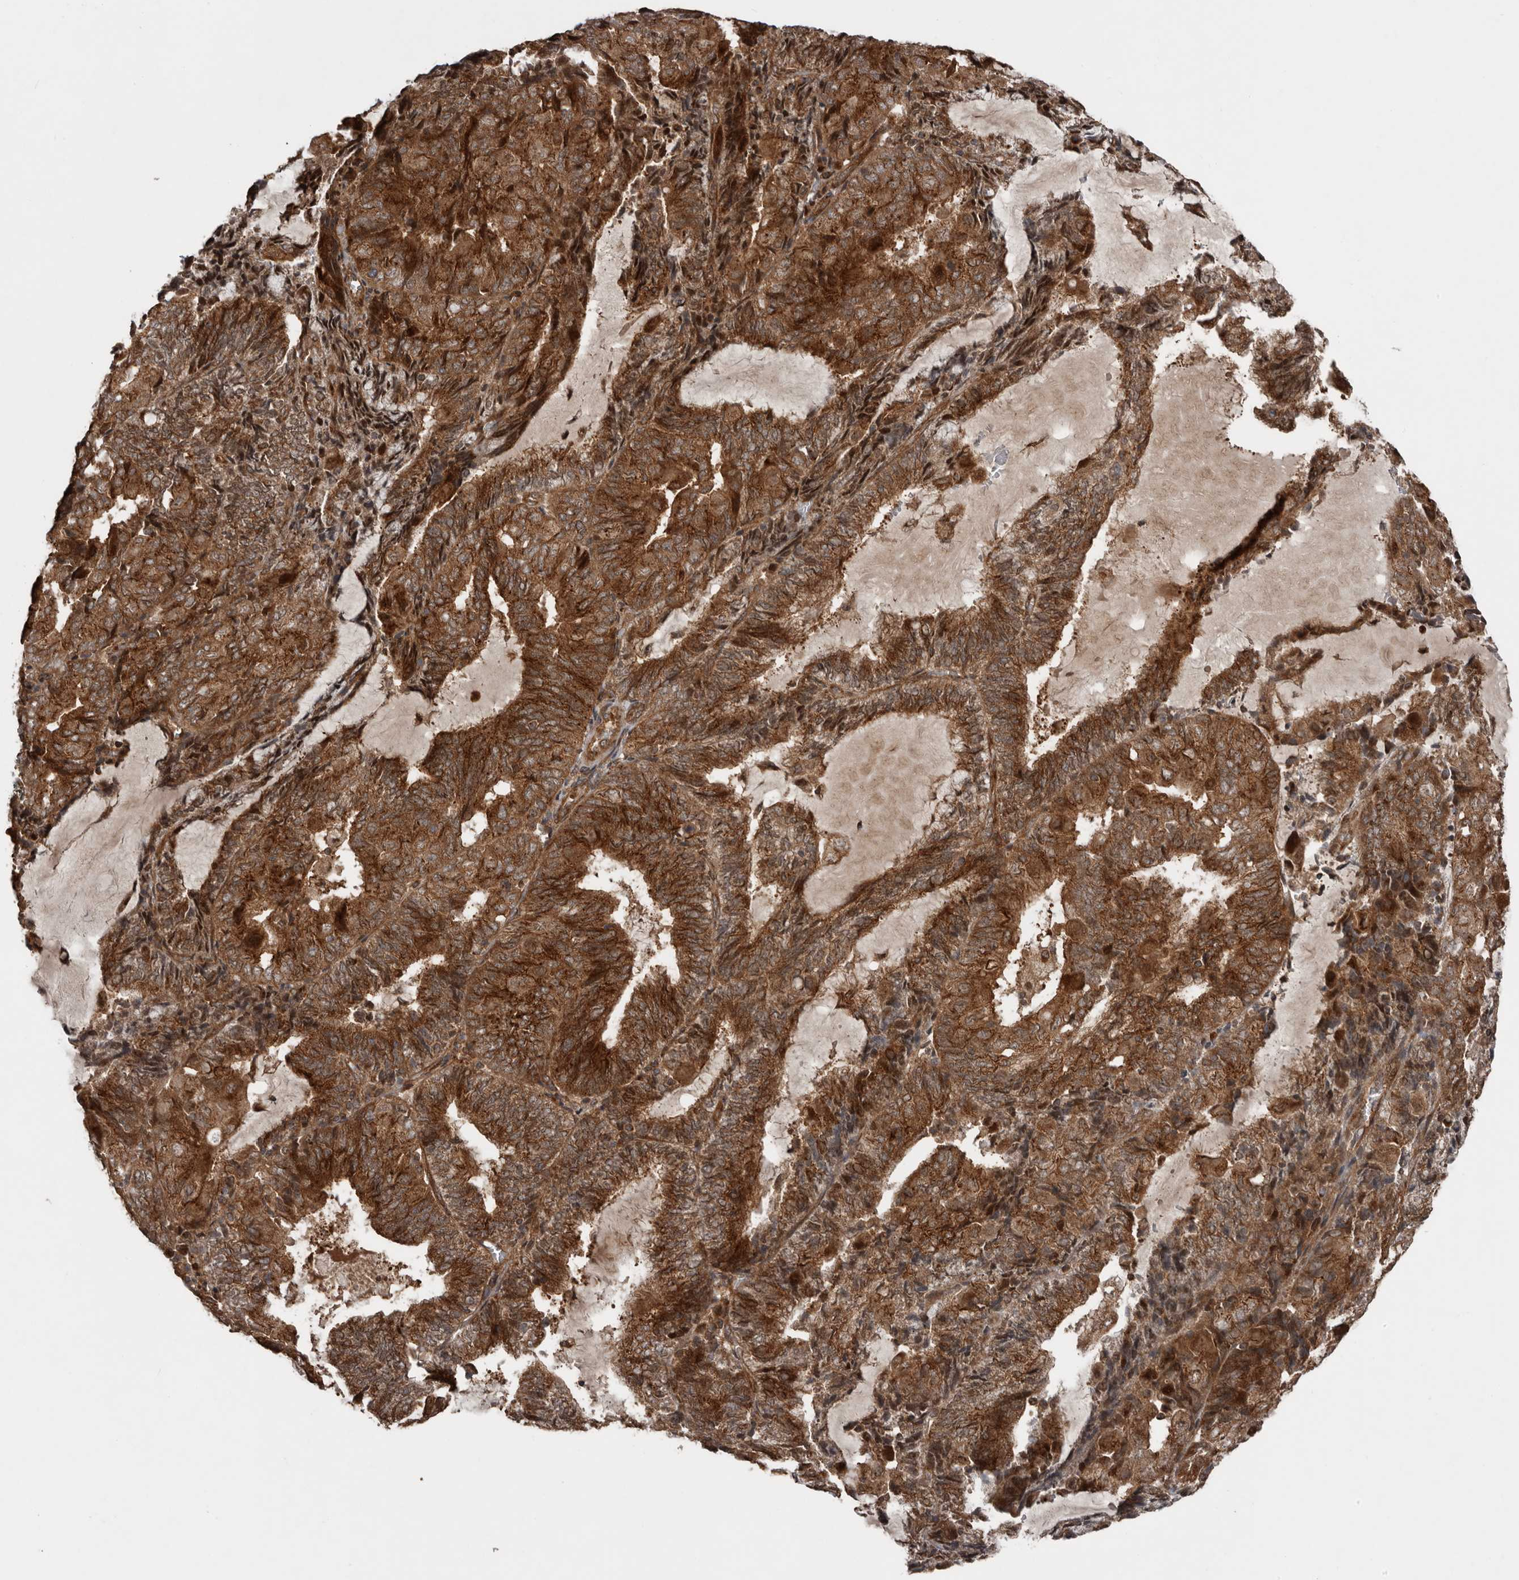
{"staining": {"intensity": "strong", "quantity": ">75%", "location": "cytoplasmic/membranous"}, "tissue": "endometrial cancer", "cell_type": "Tumor cells", "image_type": "cancer", "snomed": [{"axis": "morphology", "description": "Adenocarcinoma, NOS"}, {"axis": "topography", "description": "Endometrium"}], "caption": "An image showing strong cytoplasmic/membranous expression in approximately >75% of tumor cells in adenocarcinoma (endometrial), as visualized by brown immunohistochemical staining.", "gene": "CCDC190", "patient": {"sex": "female", "age": 81}}